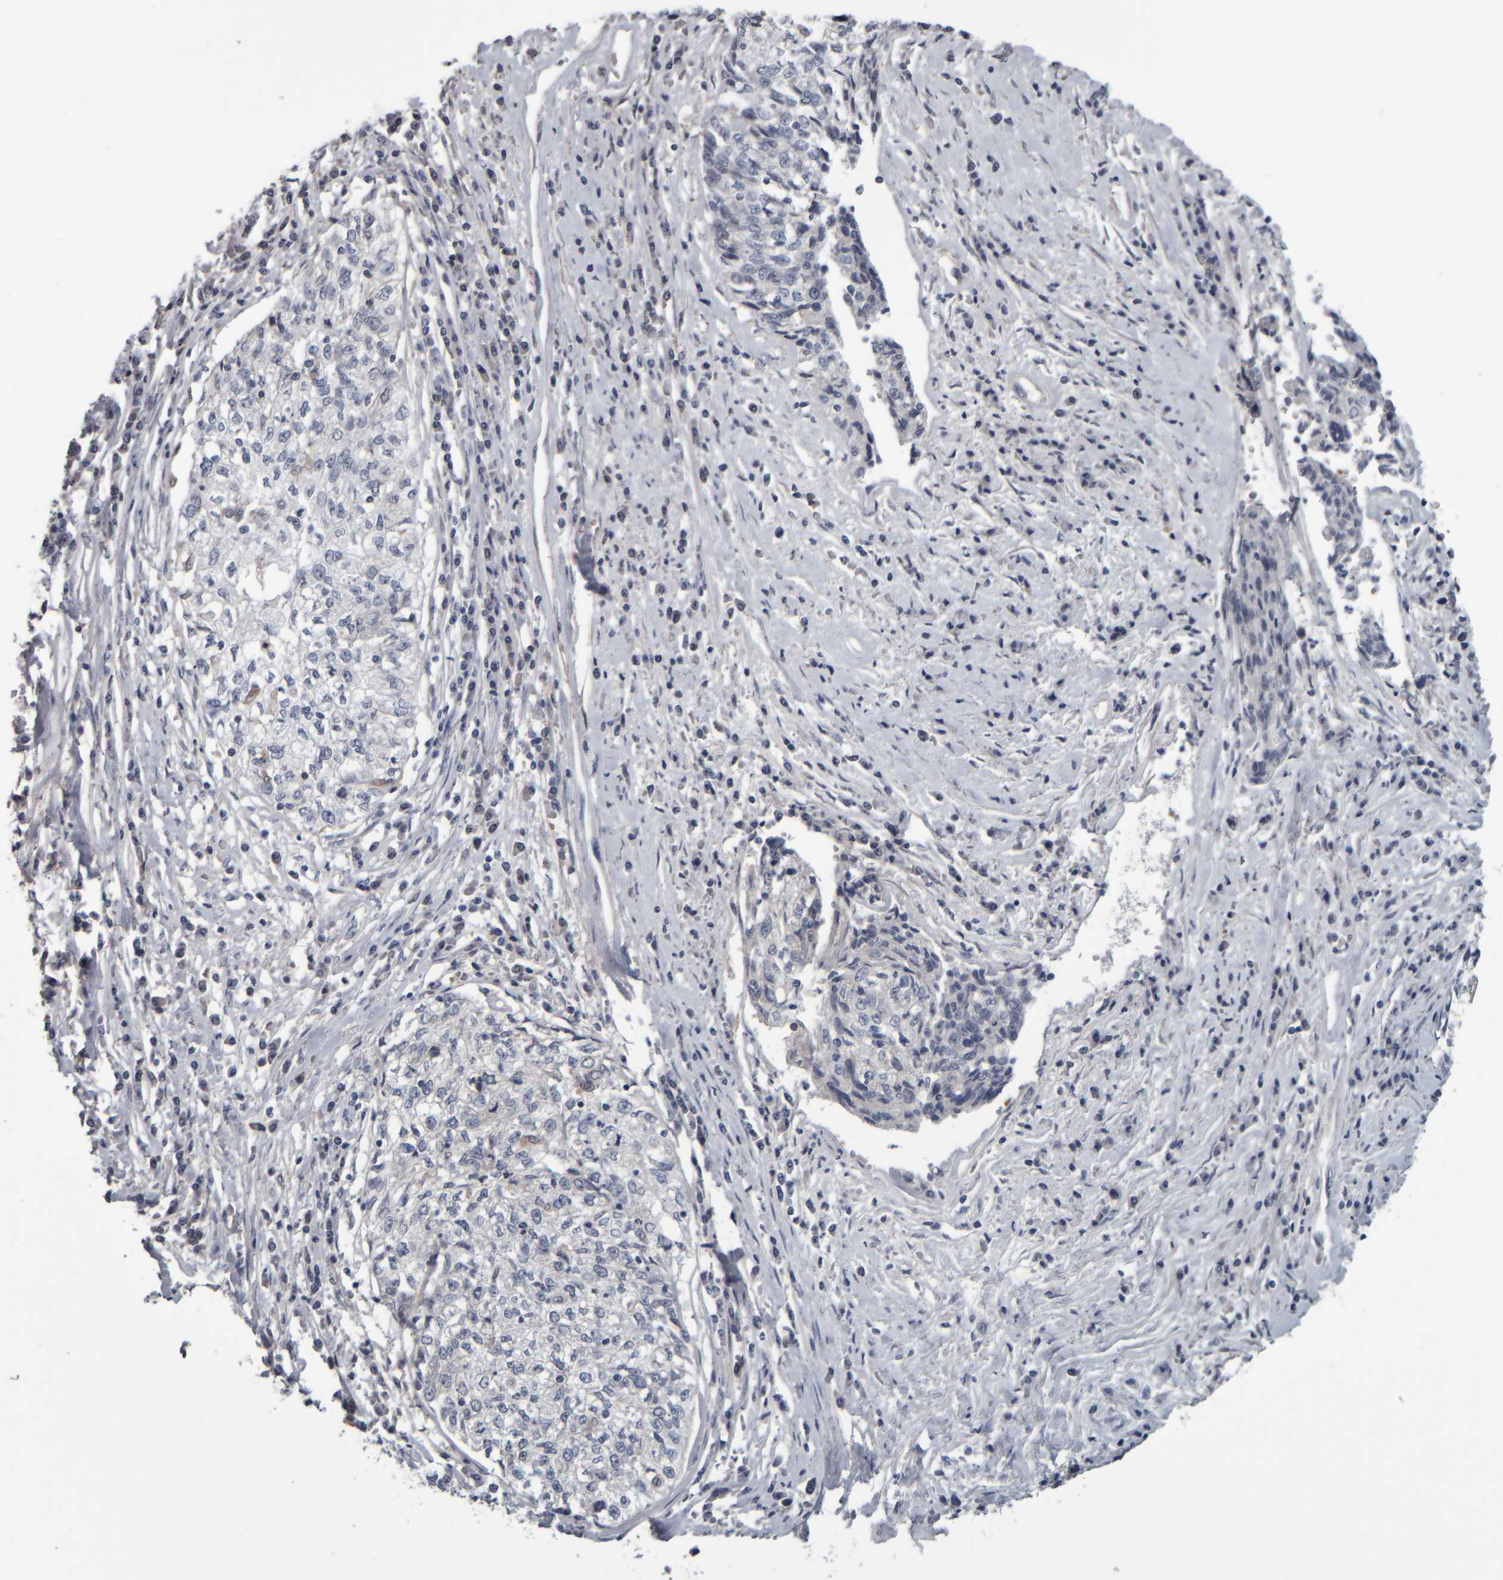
{"staining": {"intensity": "negative", "quantity": "none", "location": "none"}, "tissue": "cervical cancer", "cell_type": "Tumor cells", "image_type": "cancer", "snomed": [{"axis": "morphology", "description": "Squamous cell carcinoma, NOS"}, {"axis": "topography", "description": "Cervix"}], "caption": "A histopathology image of cervical squamous cell carcinoma stained for a protein demonstrates no brown staining in tumor cells.", "gene": "CAVIN4", "patient": {"sex": "female", "age": 57}}